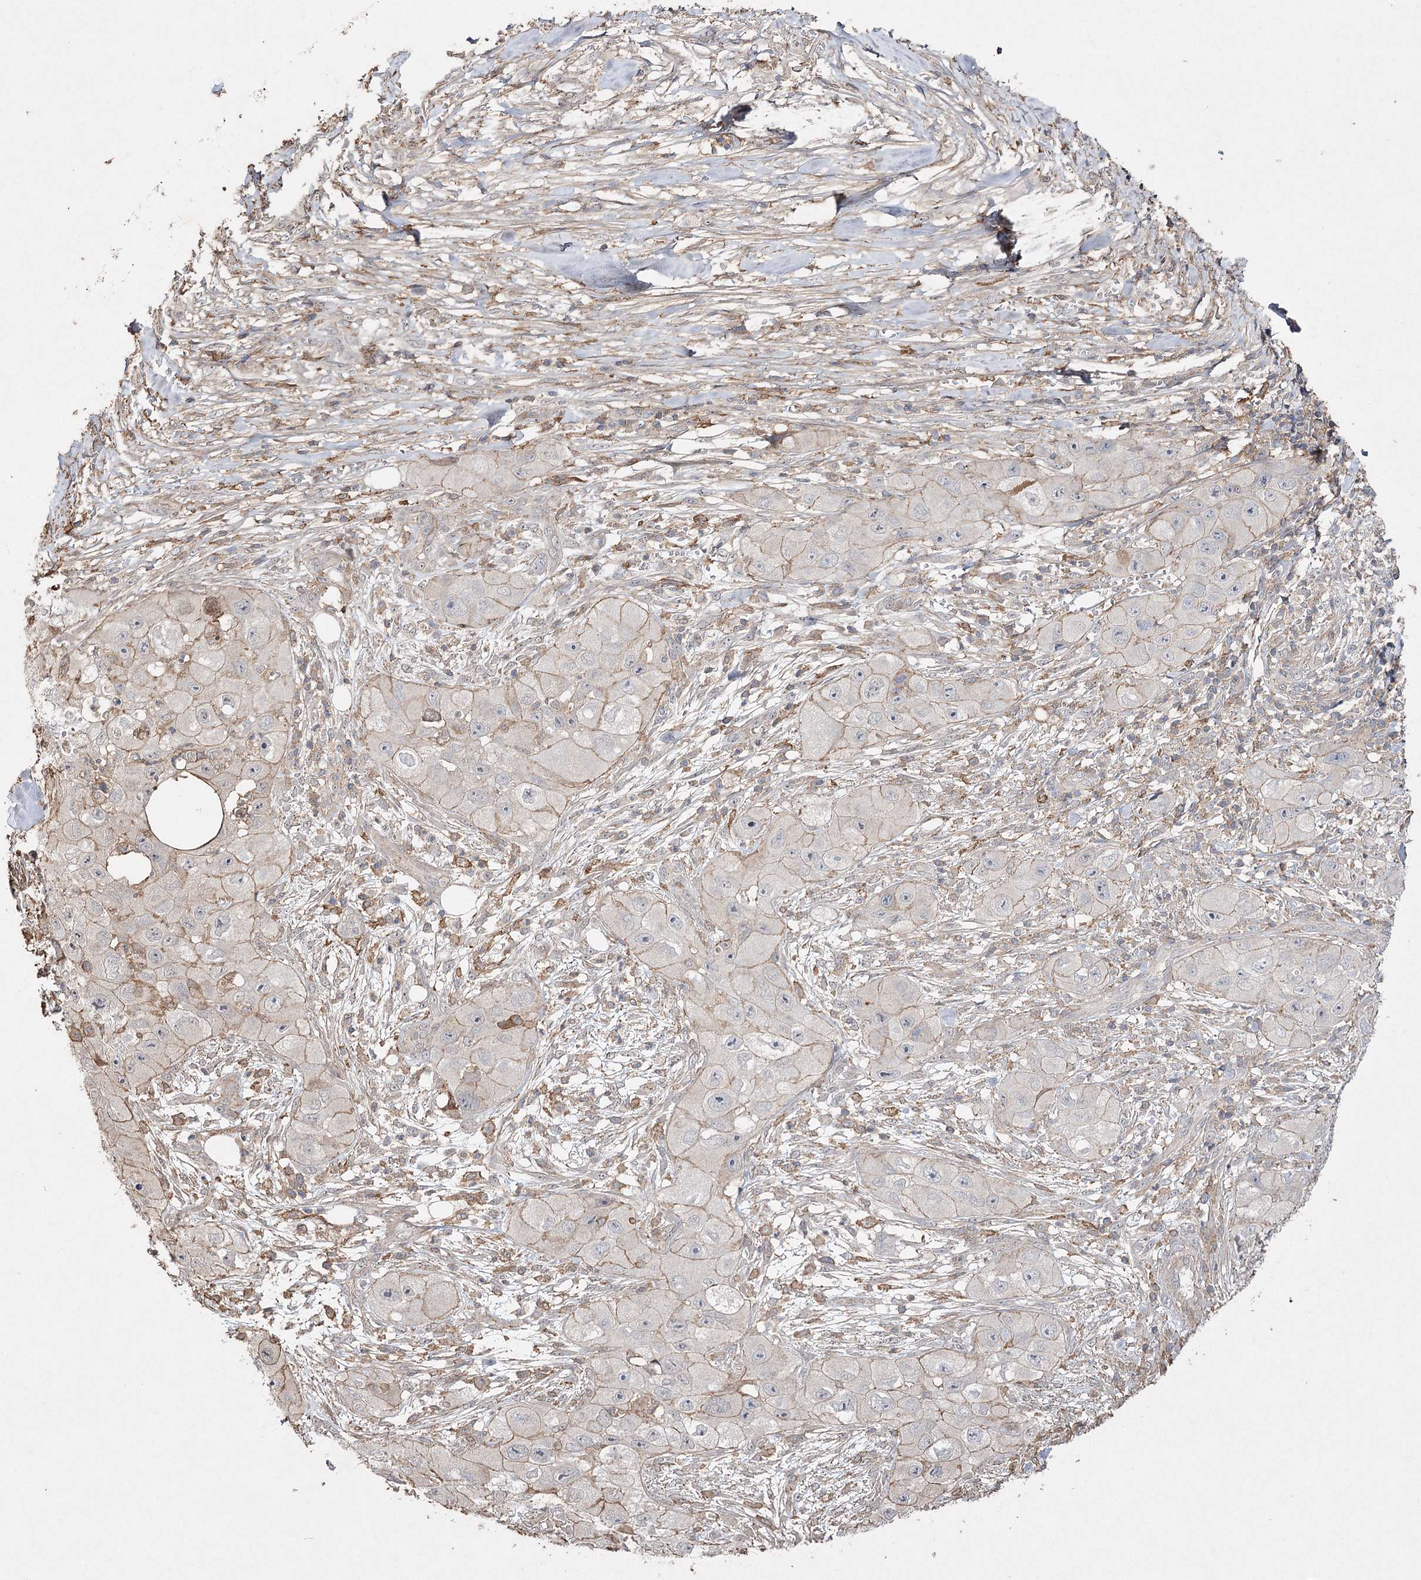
{"staining": {"intensity": "weak", "quantity": "<25%", "location": "cytoplasmic/membranous"}, "tissue": "skin cancer", "cell_type": "Tumor cells", "image_type": "cancer", "snomed": [{"axis": "morphology", "description": "Squamous cell carcinoma, NOS"}, {"axis": "topography", "description": "Skin"}, {"axis": "topography", "description": "Subcutis"}], "caption": "Immunohistochemical staining of human skin squamous cell carcinoma reveals no significant staining in tumor cells.", "gene": "OBSL1", "patient": {"sex": "male", "age": 73}}